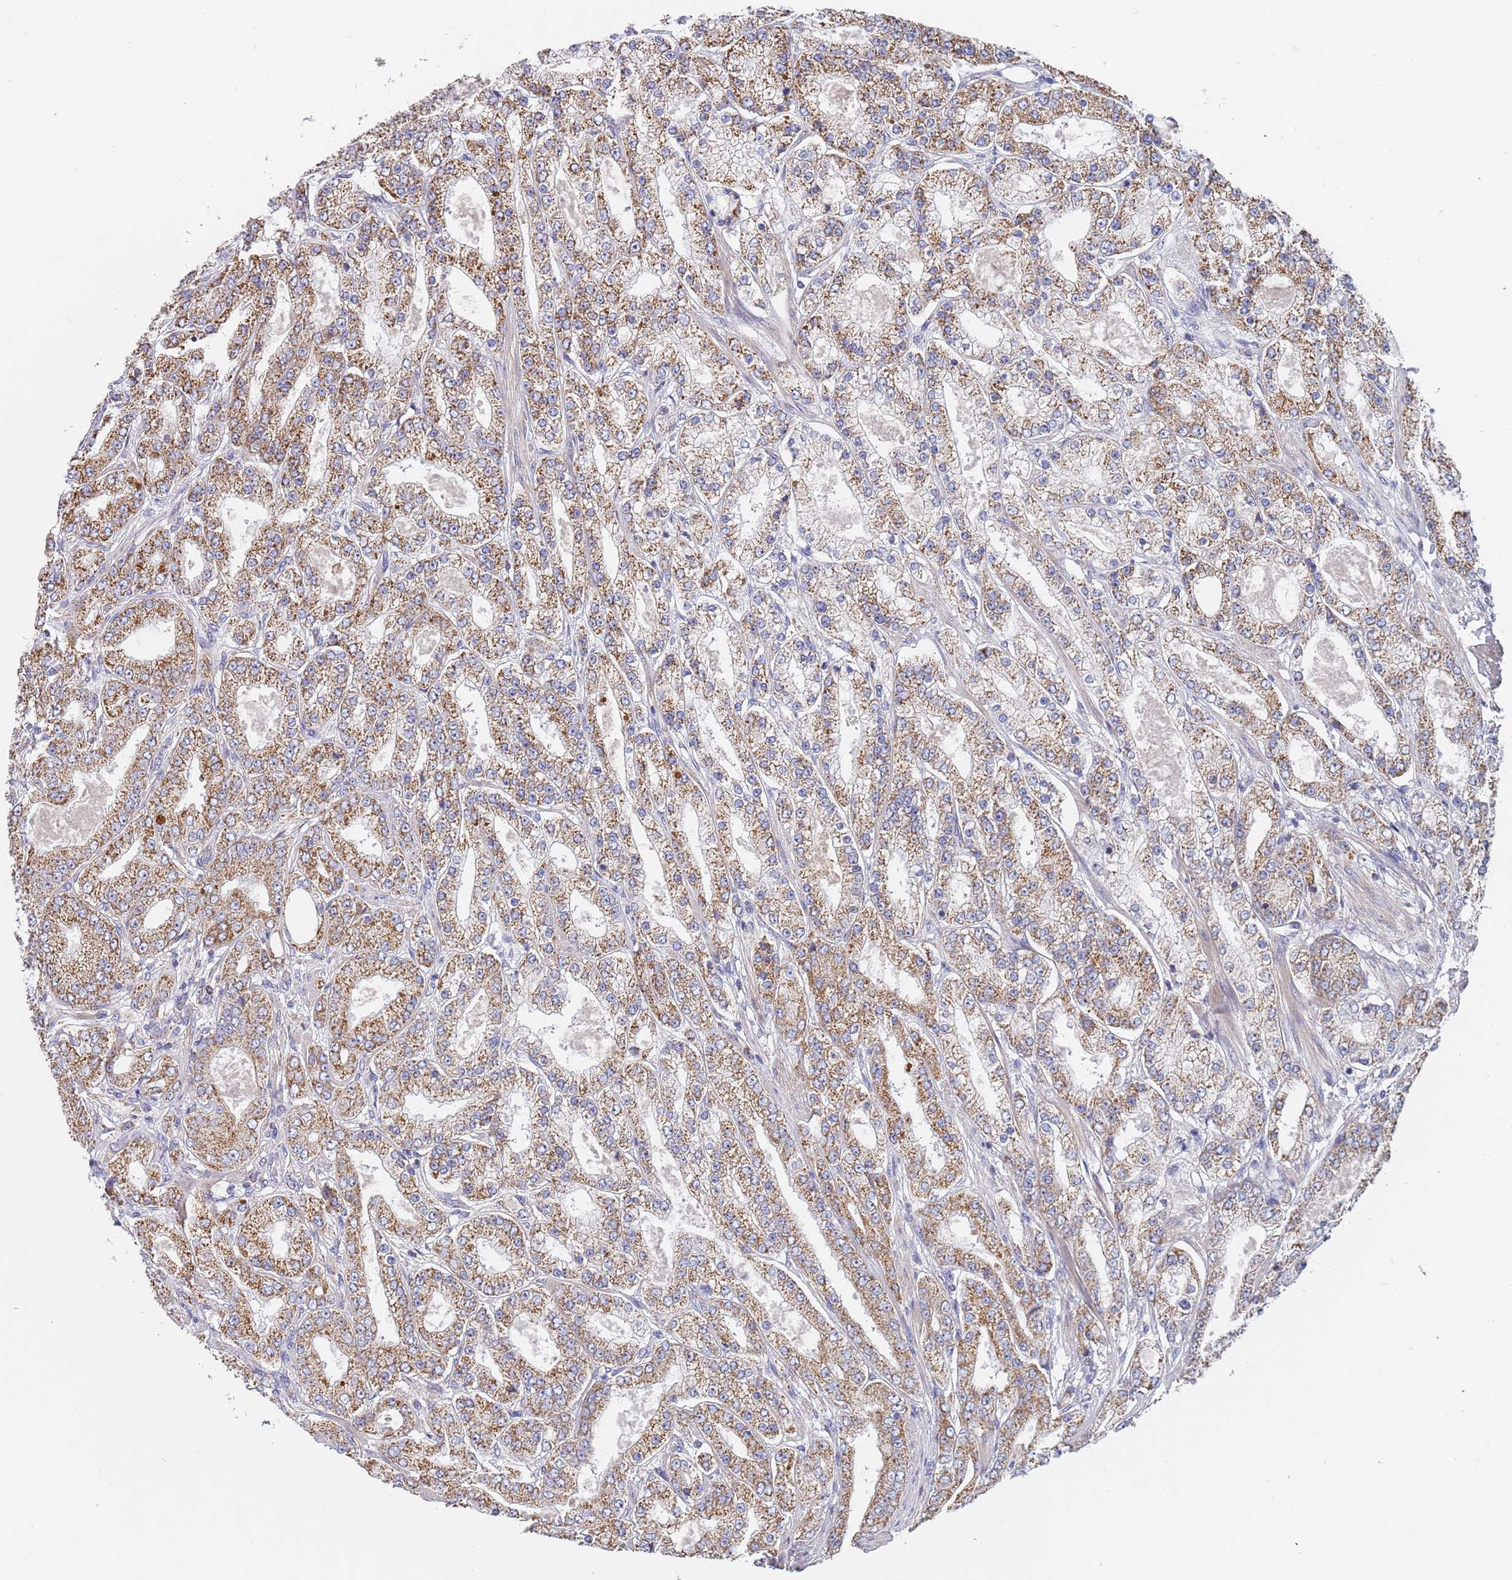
{"staining": {"intensity": "moderate", "quantity": ">75%", "location": "cytoplasmic/membranous"}, "tissue": "prostate cancer", "cell_type": "Tumor cells", "image_type": "cancer", "snomed": [{"axis": "morphology", "description": "Adenocarcinoma, High grade"}, {"axis": "topography", "description": "Prostate"}], "caption": "Prostate cancer (adenocarcinoma (high-grade)) stained with DAB immunohistochemistry (IHC) shows medium levels of moderate cytoplasmic/membranous staining in about >75% of tumor cells.", "gene": "PWWP3A", "patient": {"sex": "male", "age": 68}}